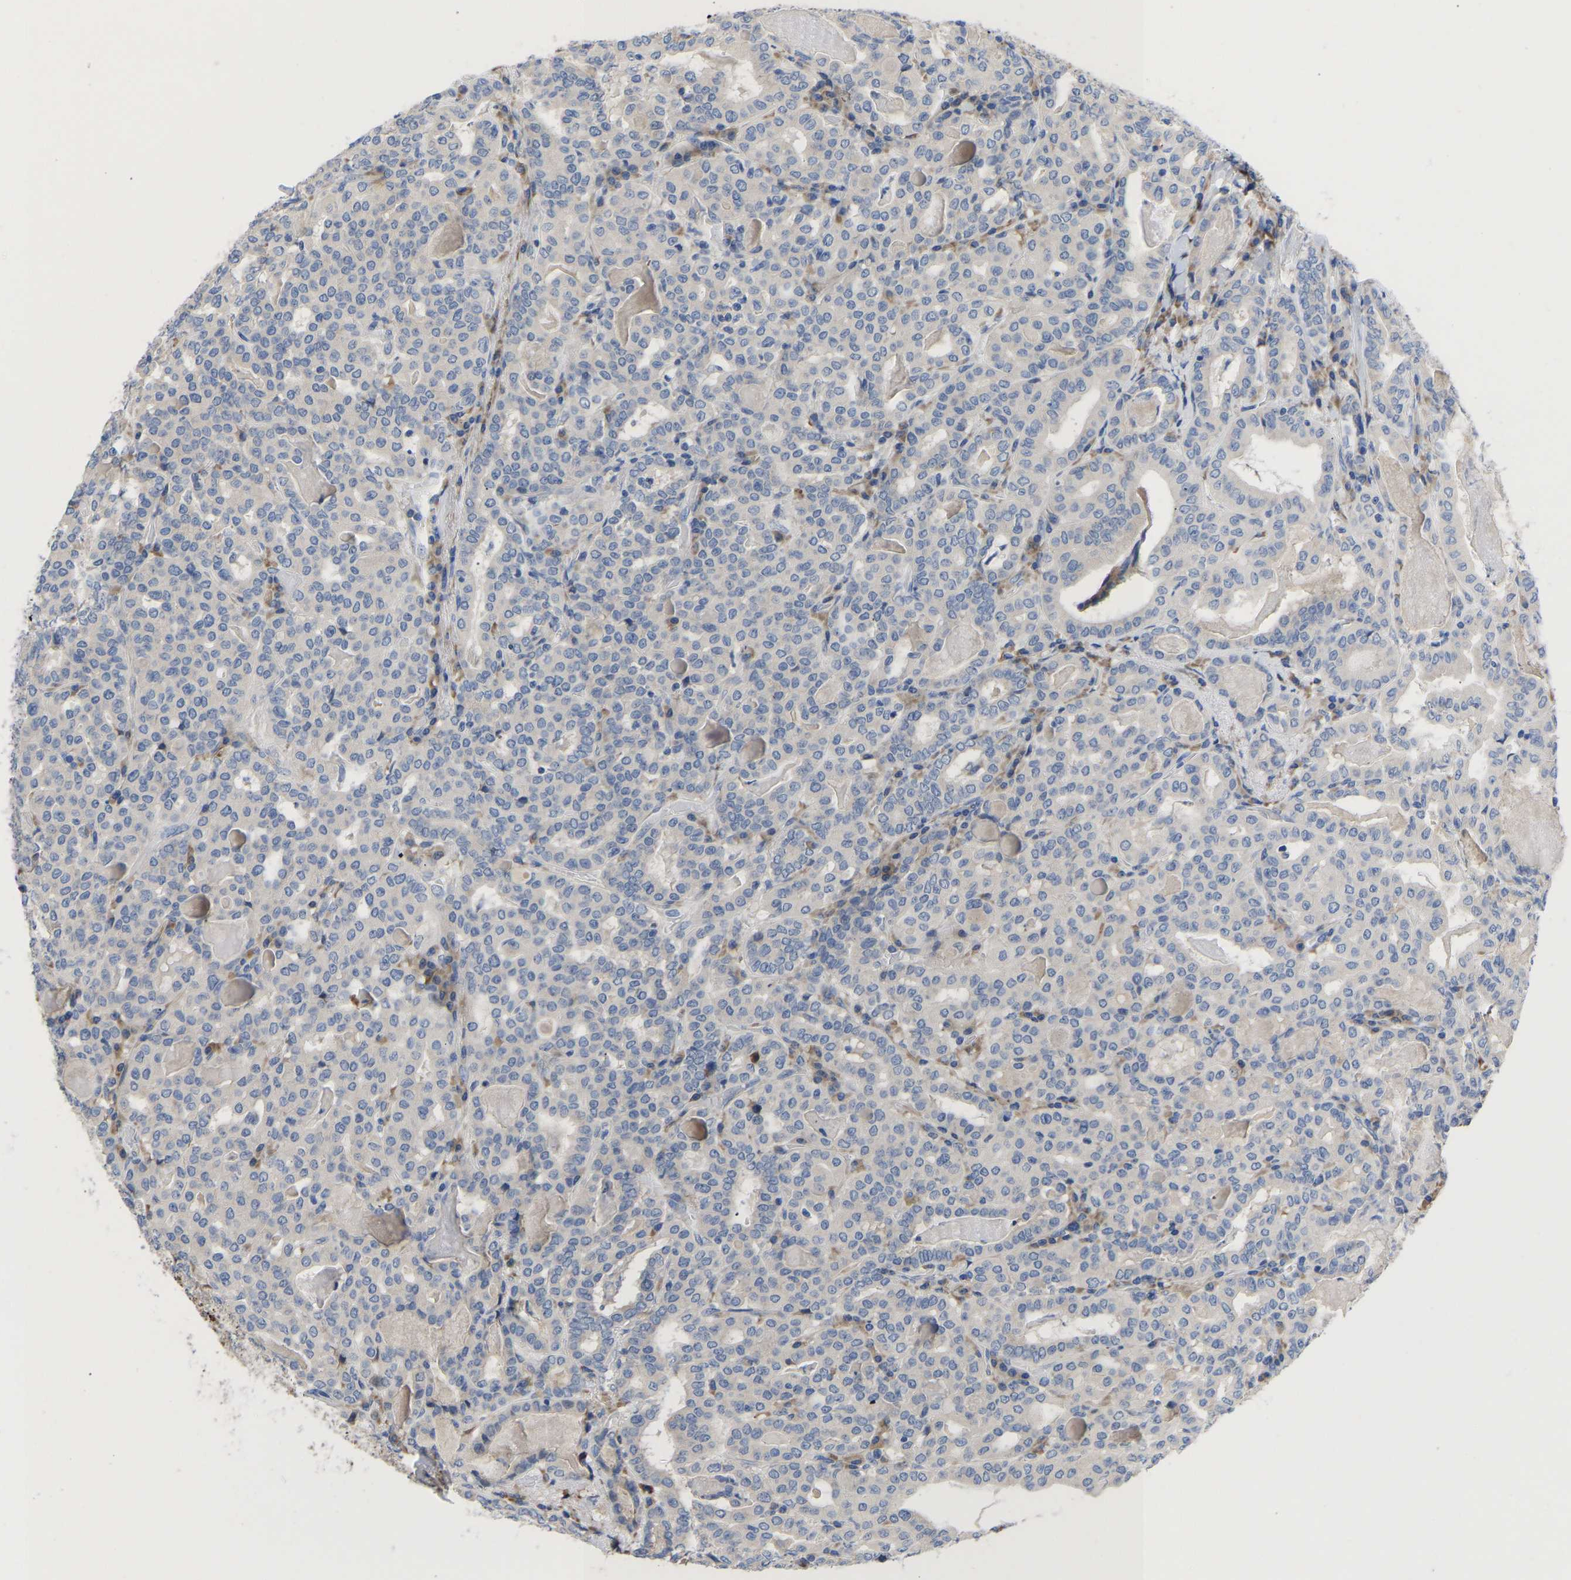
{"staining": {"intensity": "negative", "quantity": "none", "location": "none"}, "tissue": "thyroid cancer", "cell_type": "Tumor cells", "image_type": "cancer", "snomed": [{"axis": "morphology", "description": "Papillary adenocarcinoma, NOS"}, {"axis": "topography", "description": "Thyroid gland"}], "caption": "Immunohistochemistry micrograph of human papillary adenocarcinoma (thyroid) stained for a protein (brown), which displays no expression in tumor cells. (DAB (3,3'-diaminobenzidine) immunohistochemistry (IHC), high magnification).", "gene": "ABCA10", "patient": {"sex": "female", "age": 42}}